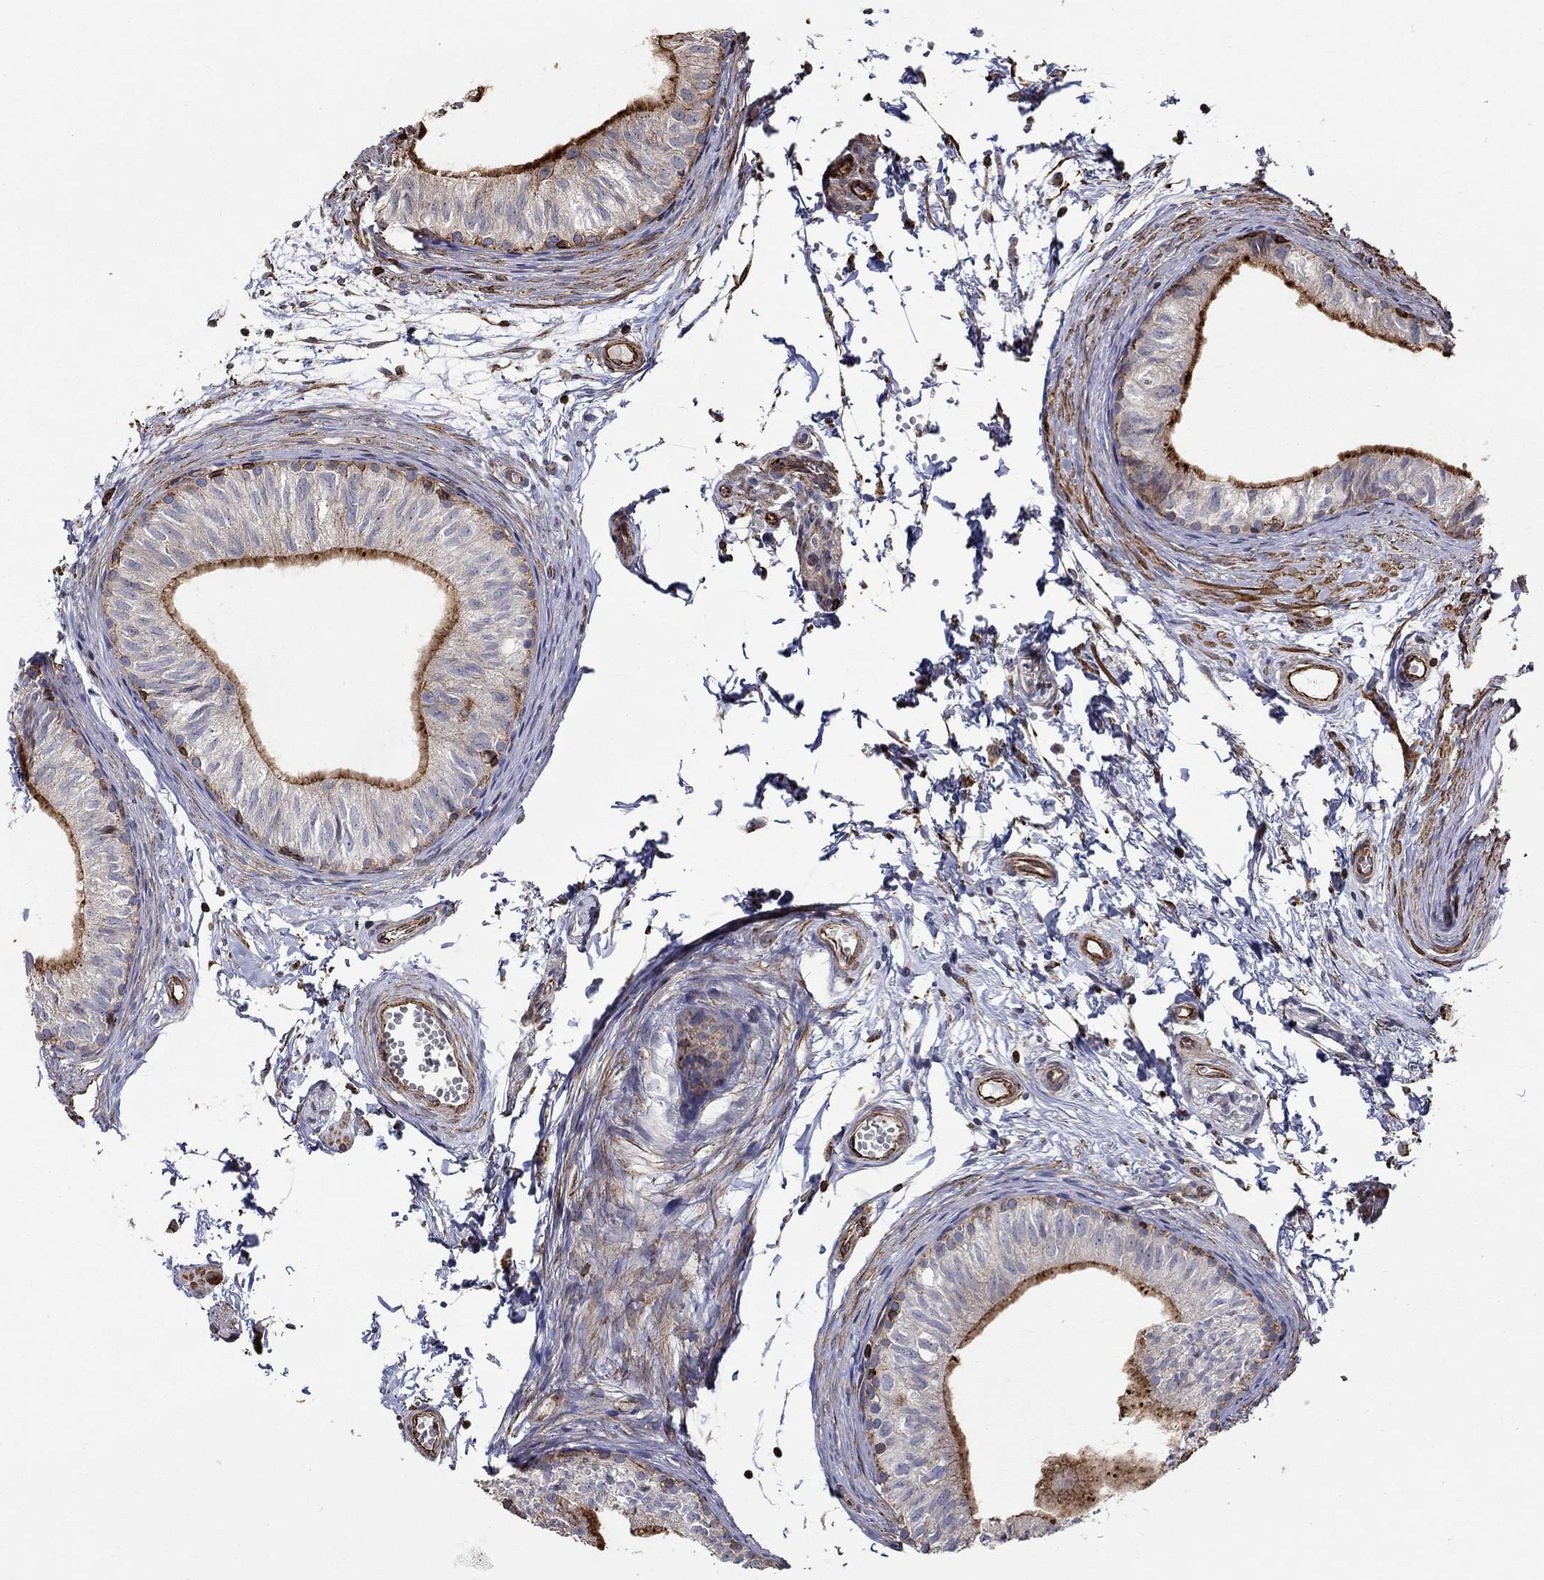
{"staining": {"intensity": "strong", "quantity": "<25%", "location": "cytoplasmic/membranous"}, "tissue": "epididymis", "cell_type": "Glandular cells", "image_type": "normal", "snomed": [{"axis": "morphology", "description": "Normal tissue, NOS"}, {"axis": "topography", "description": "Epididymis"}], "caption": "A histopathology image of human epididymis stained for a protein displays strong cytoplasmic/membranous brown staining in glandular cells.", "gene": "NPHP1", "patient": {"sex": "male", "age": 22}}